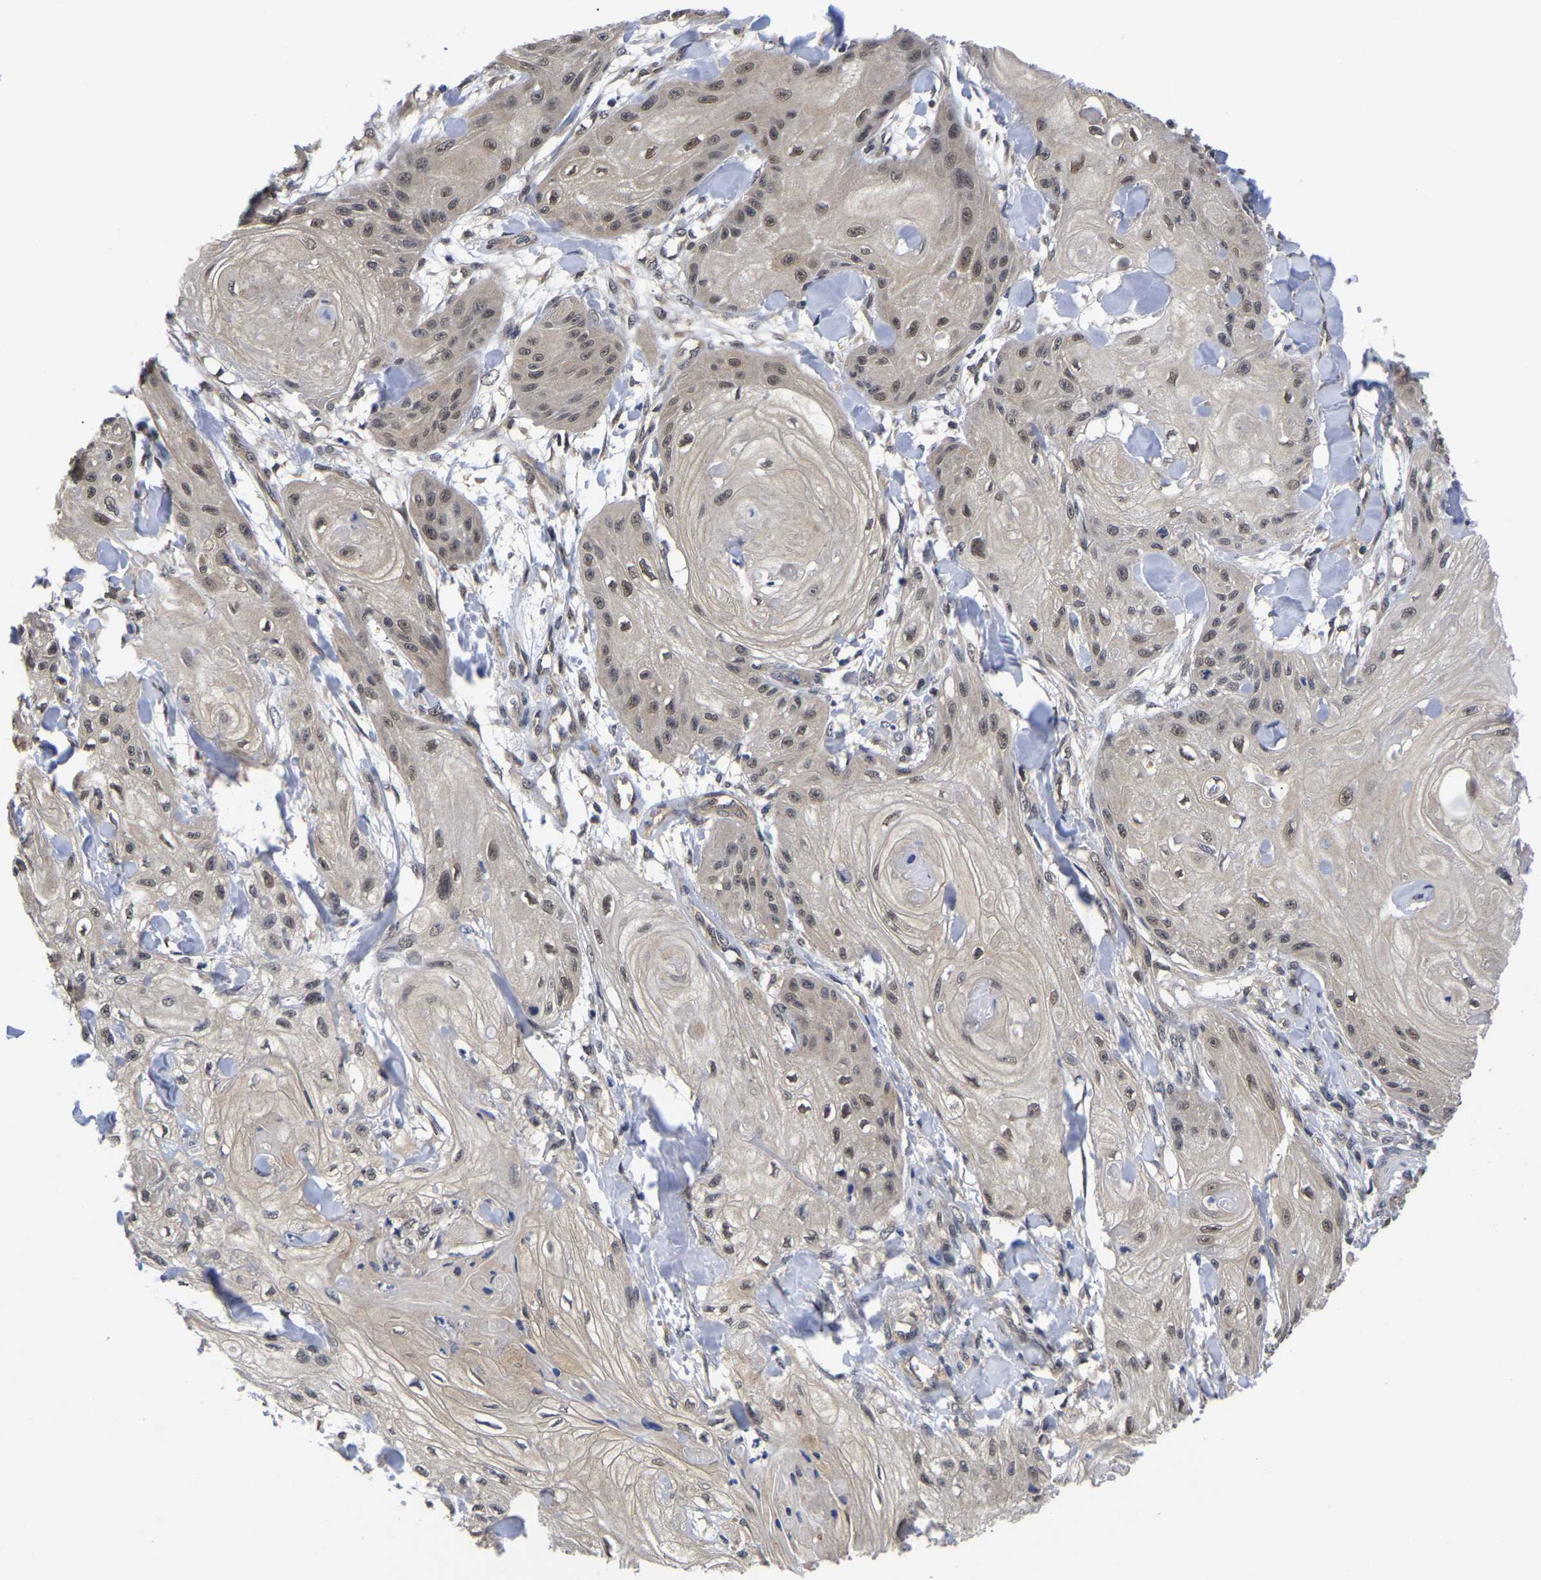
{"staining": {"intensity": "moderate", "quantity": ">75%", "location": "cytoplasmic/membranous,nuclear"}, "tissue": "skin cancer", "cell_type": "Tumor cells", "image_type": "cancer", "snomed": [{"axis": "morphology", "description": "Squamous cell carcinoma, NOS"}, {"axis": "topography", "description": "Skin"}], "caption": "Immunohistochemistry of human skin cancer reveals medium levels of moderate cytoplasmic/membranous and nuclear staining in about >75% of tumor cells.", "gene": "MCOLN2", "patient": {"sex": "male", "age": 74}}